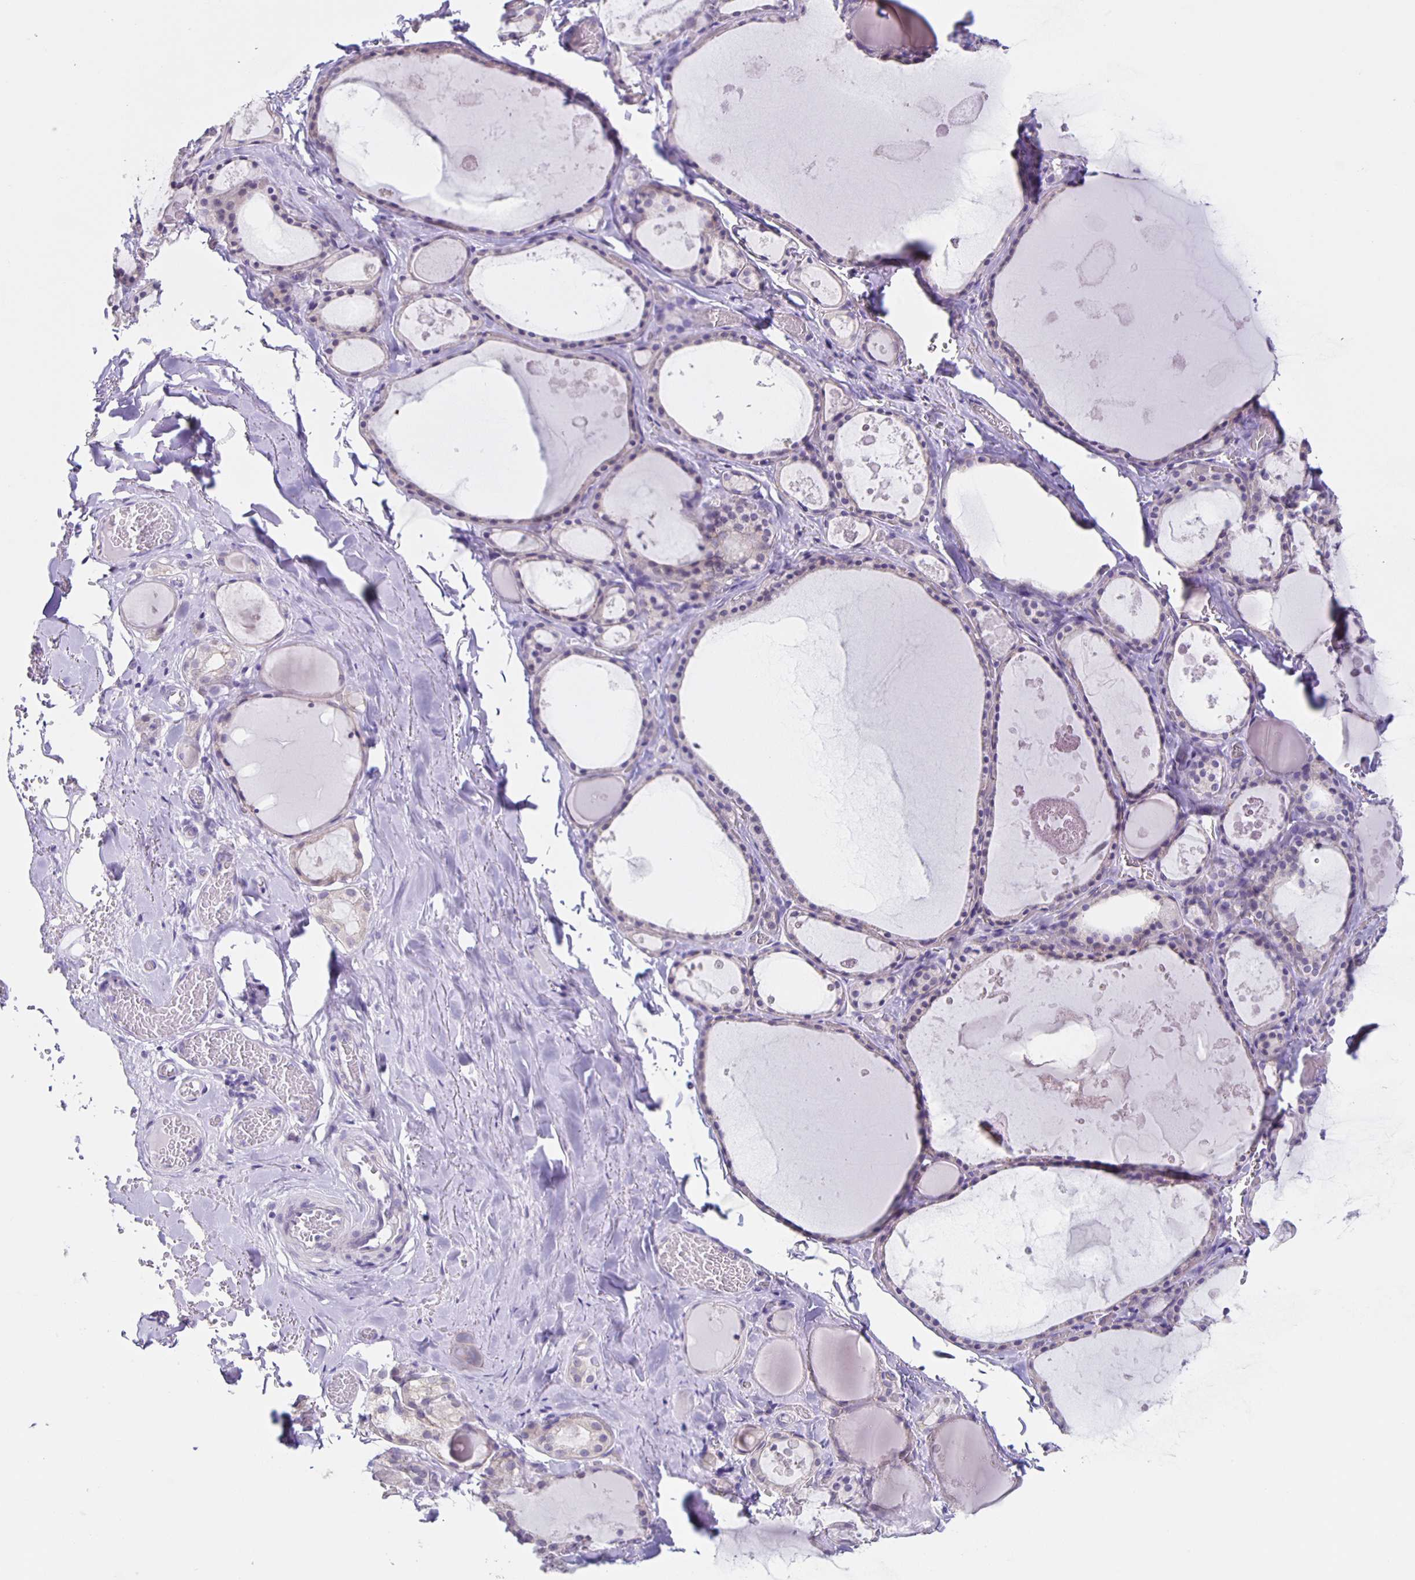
{"staining": {"intensity": "negative", "quantity": "none", "location": "none"}, "tissue": "thyroid gland", "cell_type": "Glandular cells", "image_type": "normal", "snomed": [{"axis": "morphology", "description": "Normal tissue, NOS"}, {"axis": "topography", "description": "Thyroid gland"}], "caption": "Immunohistochemistry histopathology image of unremarkable human thyroid gland stained for a protein (brown), which exhibits no expression in glandular cells. Brightfield microscopy of immunohistochemistry stained with DAB (3,3'-diaminobenzidine) (brown) and hematoxylin (blue), captured at high magnification.", "gene": "SLC12A3", "patient": {"sex": "male", "age": 56}}